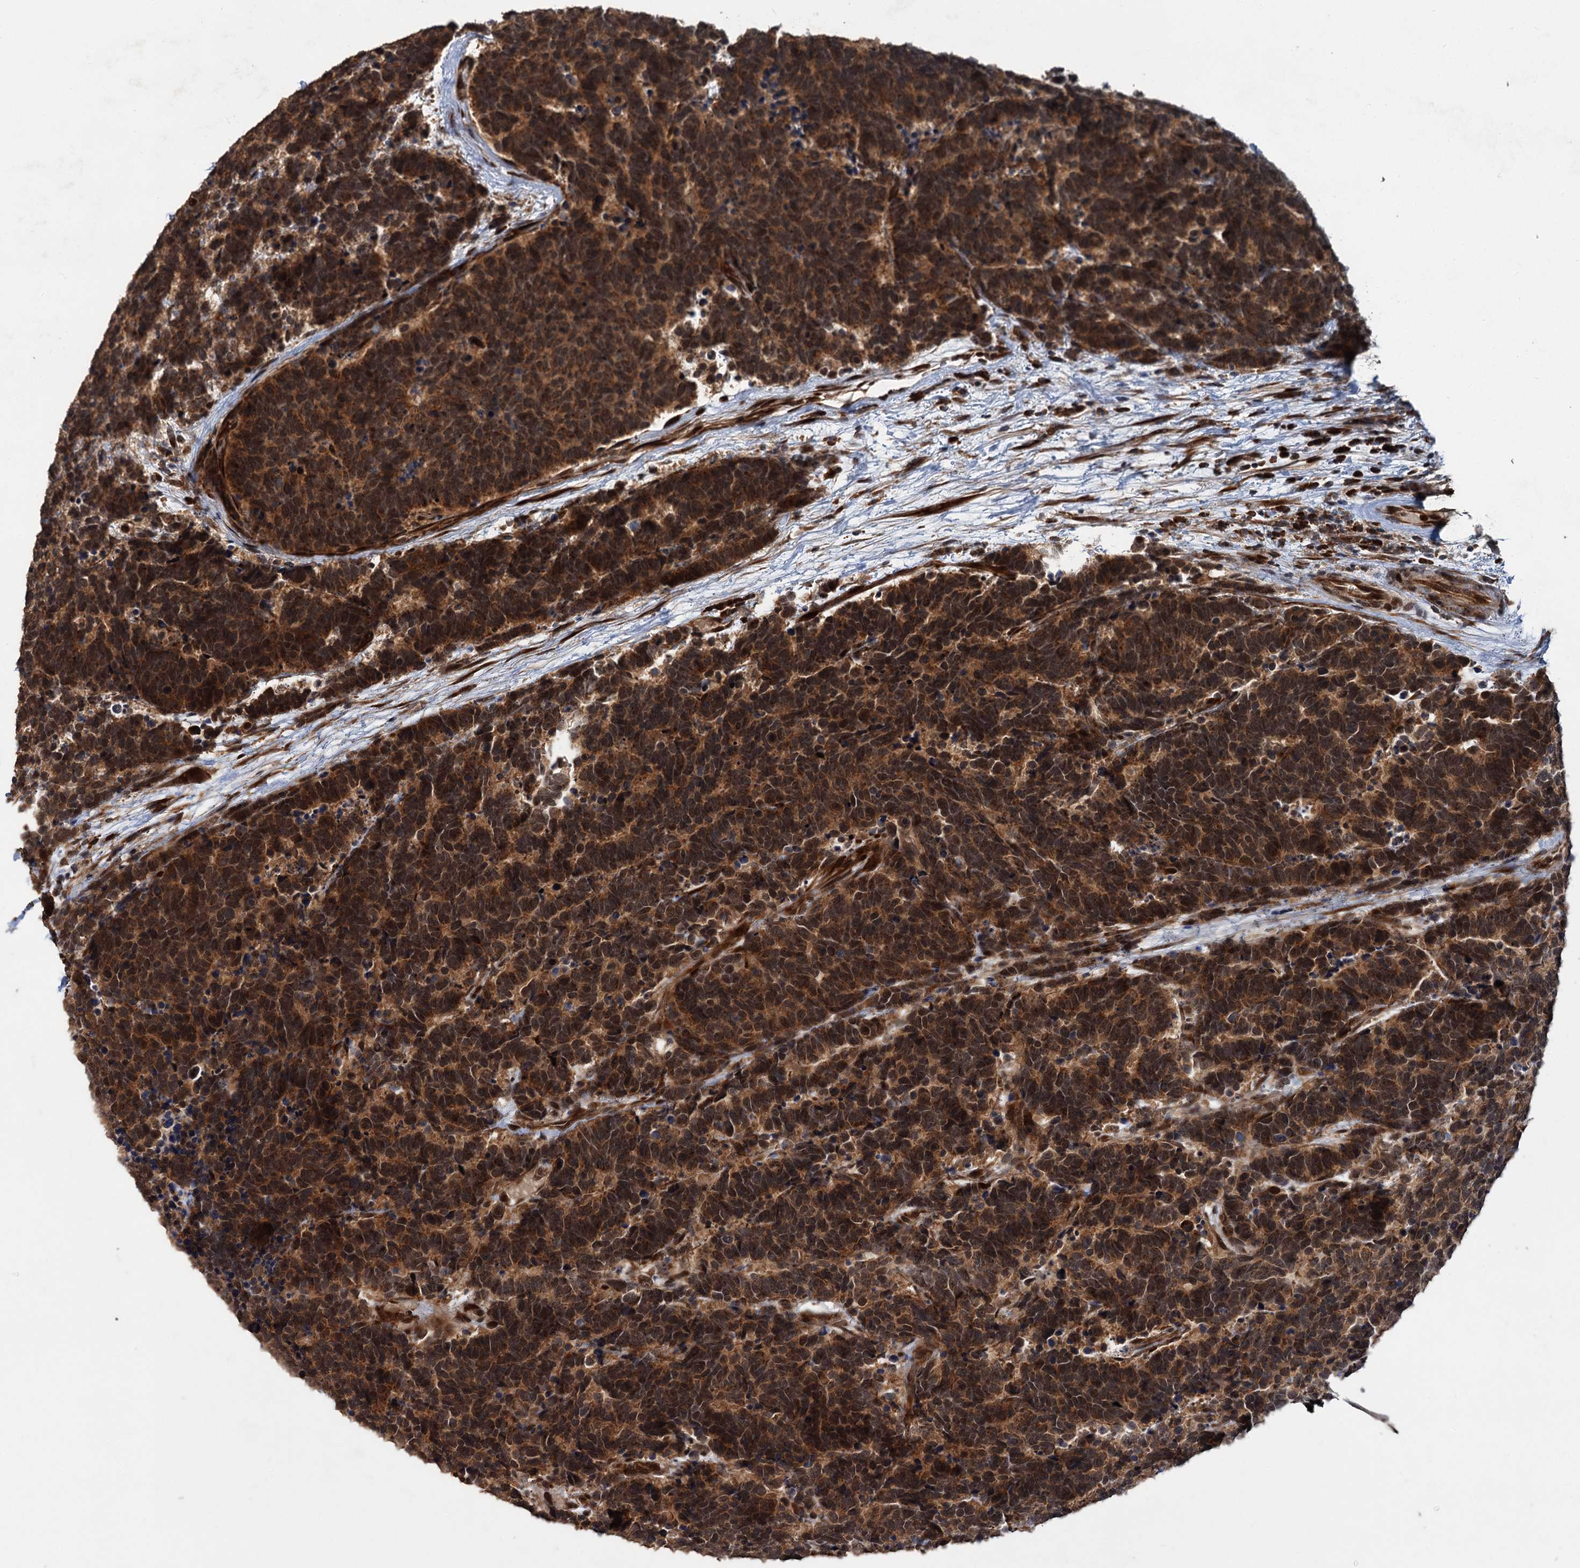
{"staining": {"intensity": "strong", "quantity": ">75%", "location": "cytoplasmic/membranous,nuclear"}, "tissue": "carcinoid", "cell_type": "Tumor cells", "image_type": "cancer", "snomed": [{"axis": "morphology", "description": "Carcinoma, NOS"}, {"axis": "morphology", "description": "Carcinoid, malignant, NOS"}, {"axis": "topography", "description": "Urinary bladder"}], "caption": "Tumor cells show high levels of strong cytoplasmic/membranous and nuclear positivity in about >75% of cells in carcinoid (malignant).", "gene": "KANSL2", "patient": {"sex": "male", "age": 57}}